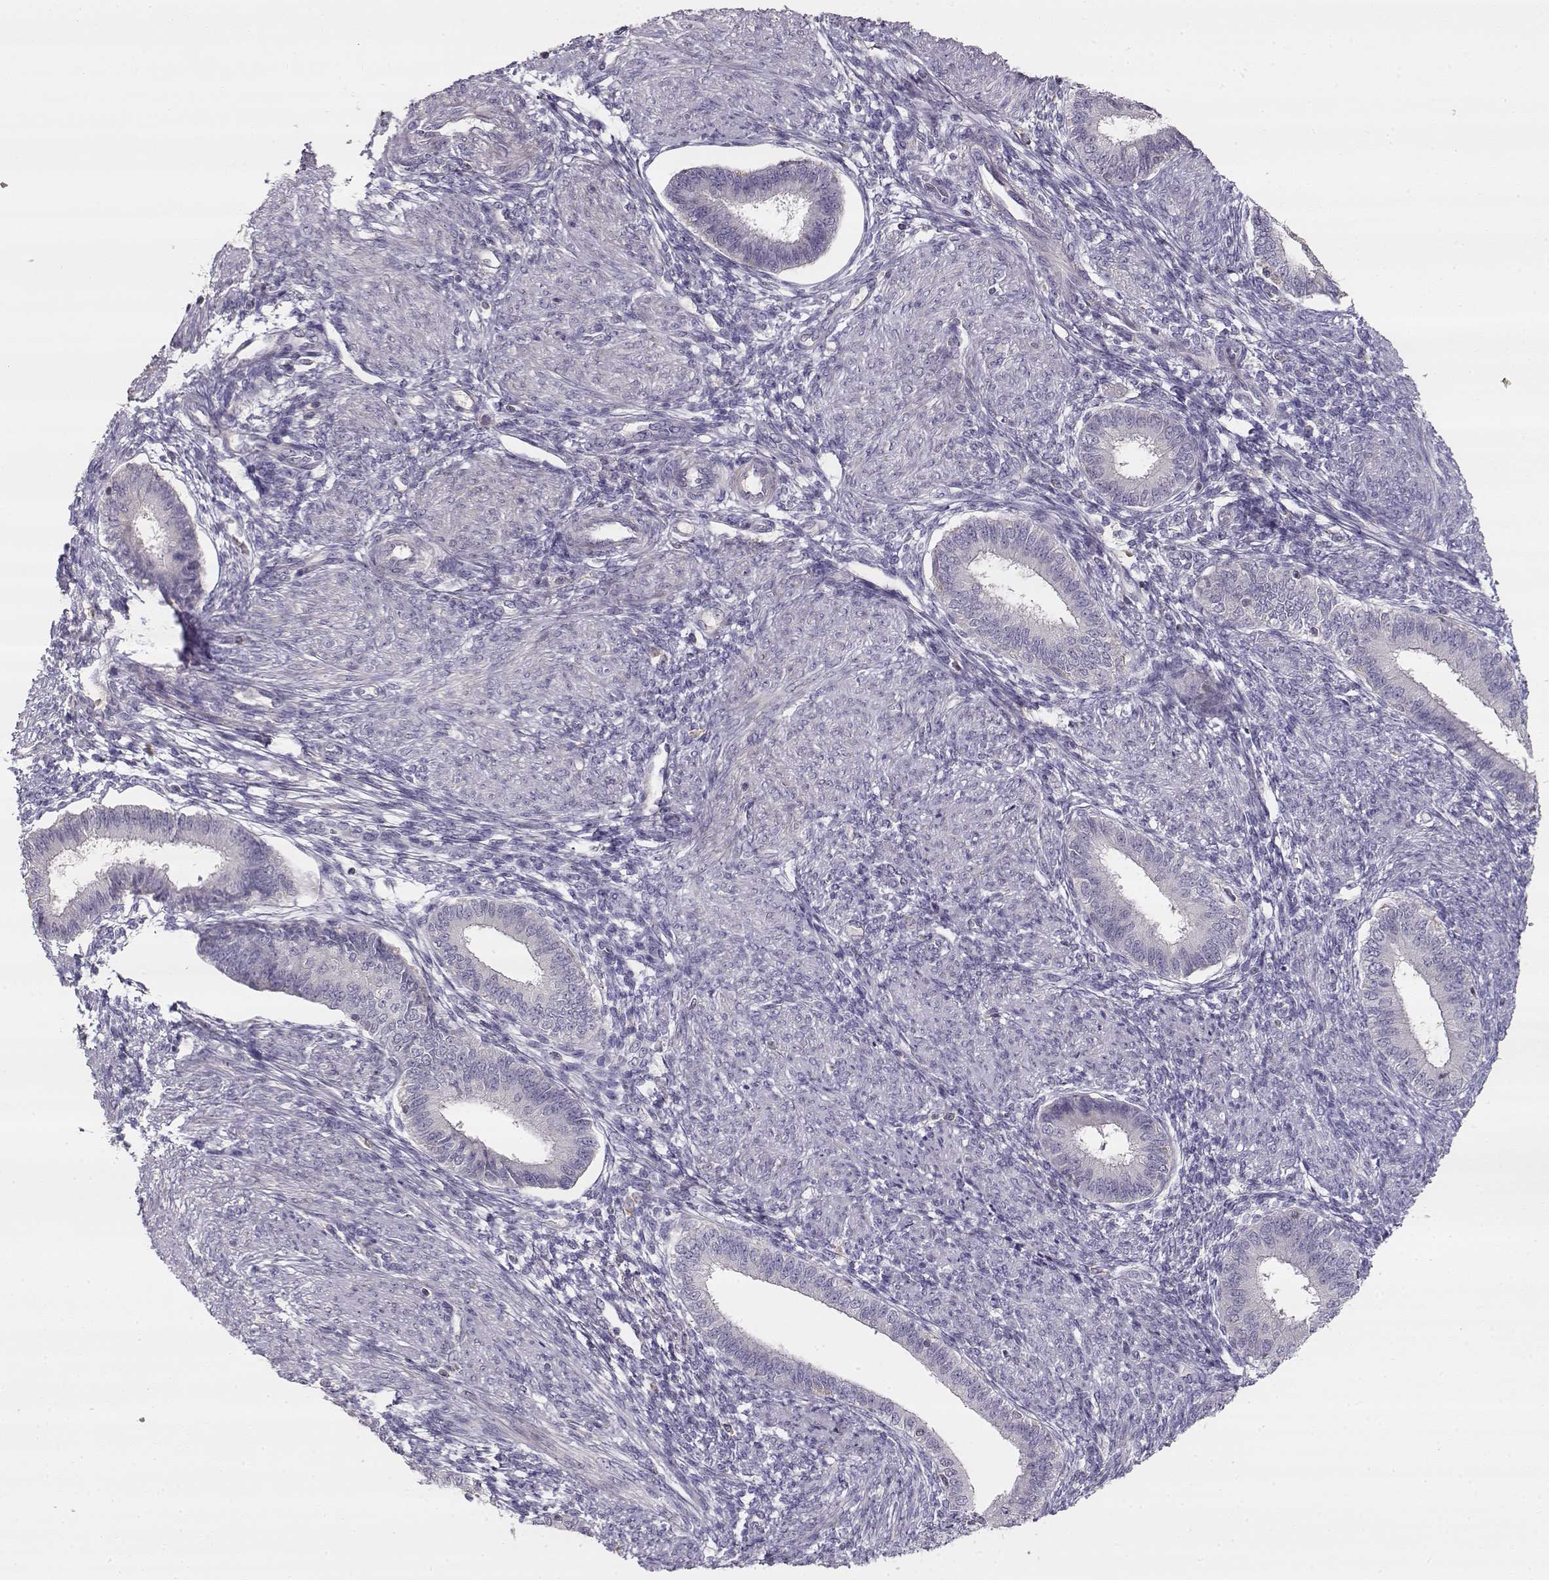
{"staining": {"intensity": "negative", "quantity": "none", "location": "none"}, "tissue": "endometrium", "cell_type": "Cells in endometrial stroma", "image_type": "normal", "snomed": [{"axis": "morphology", "description": "Normal tissue, NOS"}, {"axis": "topography", "description": "Endometrium"}], "caption": "A micrograph of endometrium stained for a protein shows no brown staining in cells in endometrial stroma.", "gene": "VAV1", "patient": {"sex": "female", "age": 39}}